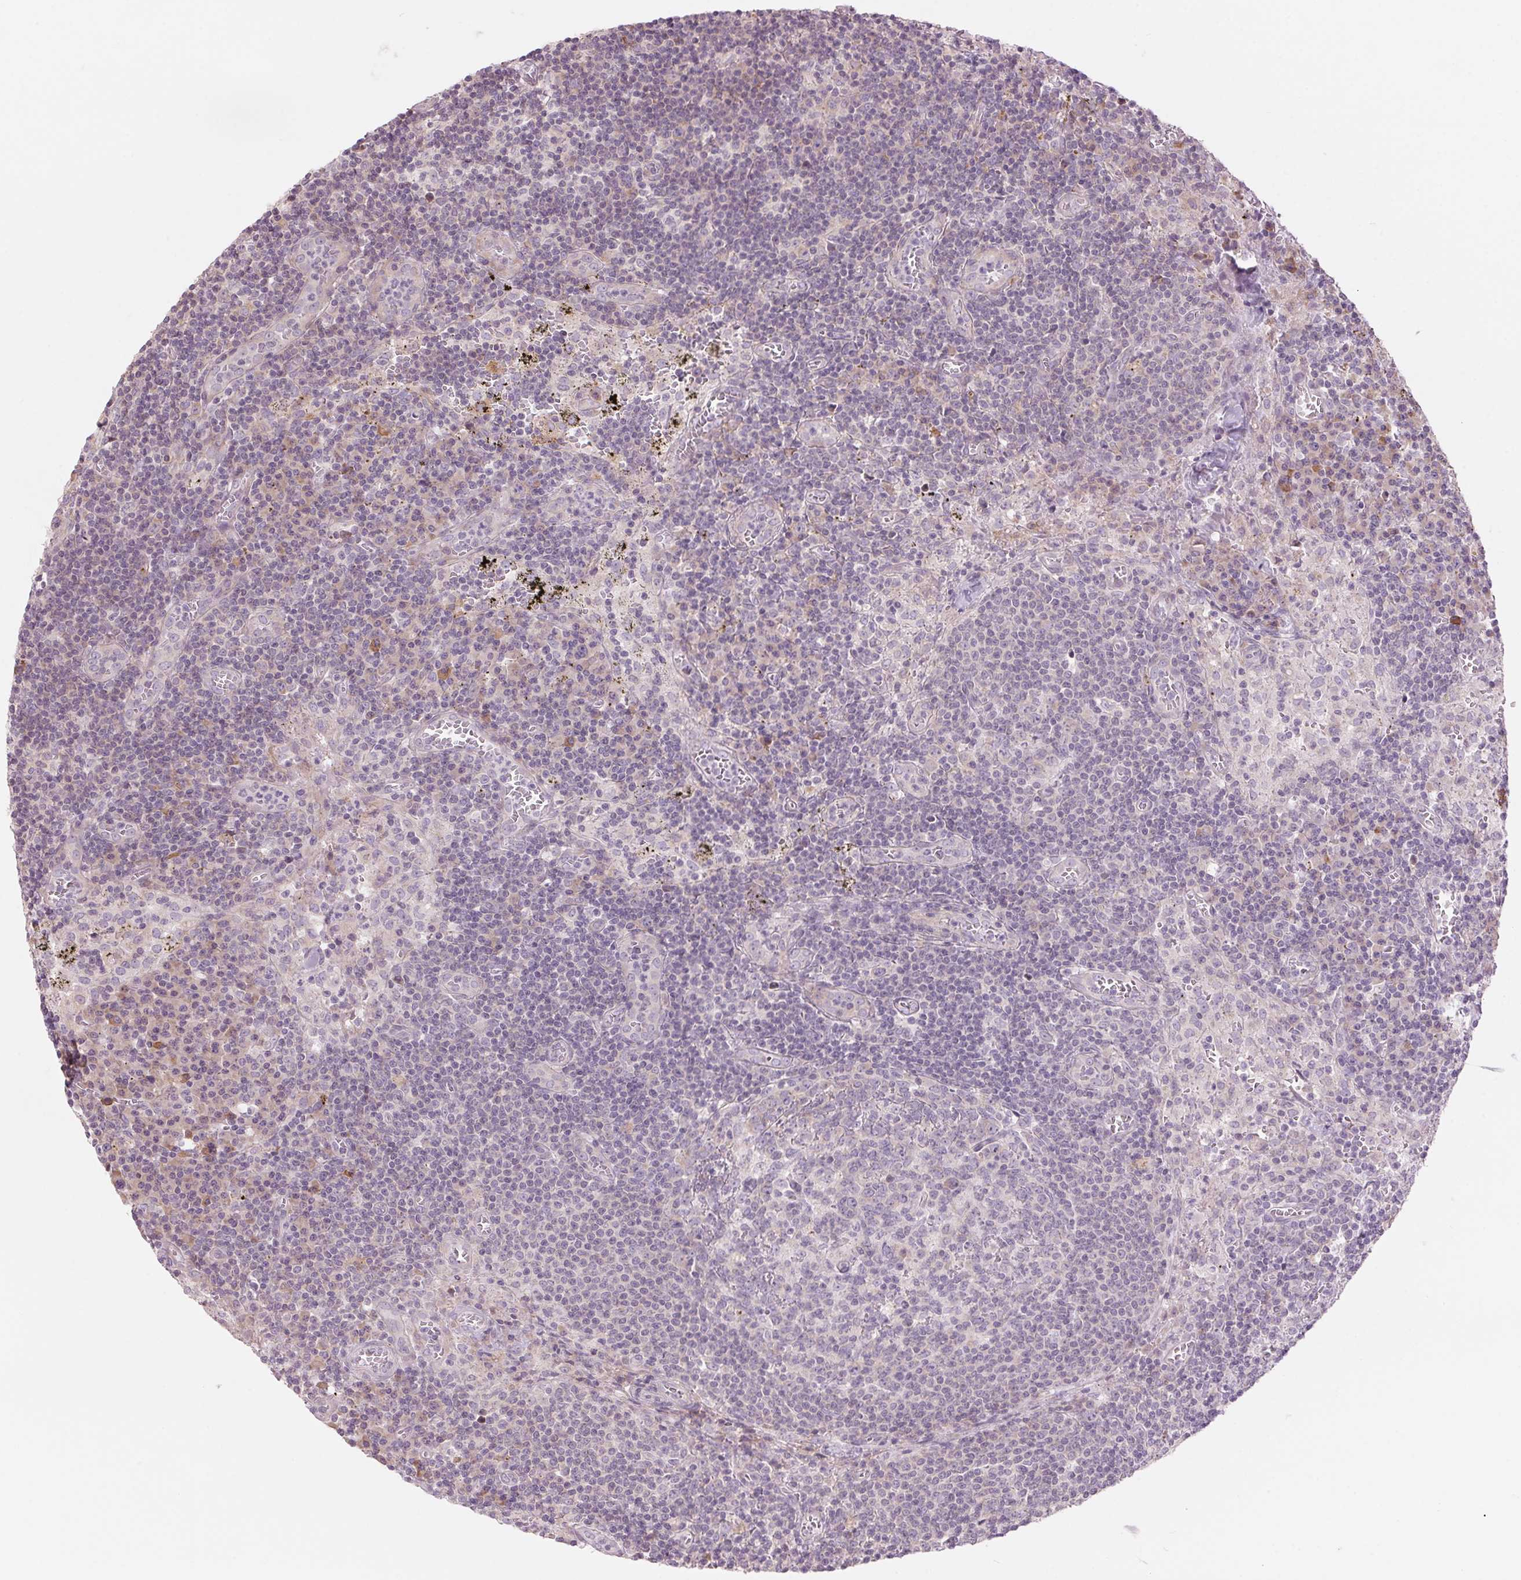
{"staining": {"intensity": "negative", "quantity": "none", "location": "none"}, "tissue": "lymph node", "cell_type": "Germinal center cells", "image_type": "normal", "snomed": [{"axis": "morphology", "description": "Normal tissue, NOS"}, {"axis": "topography", "description": "Lymph node"}], "caption": "Immunohistochemical staining of unremarkable human lymph node exhibits no significant expression in germinal center cells. Nuclei are stained in blue.", "gene": "GNMT", "patient": {"sex": "male", "age": 62}}